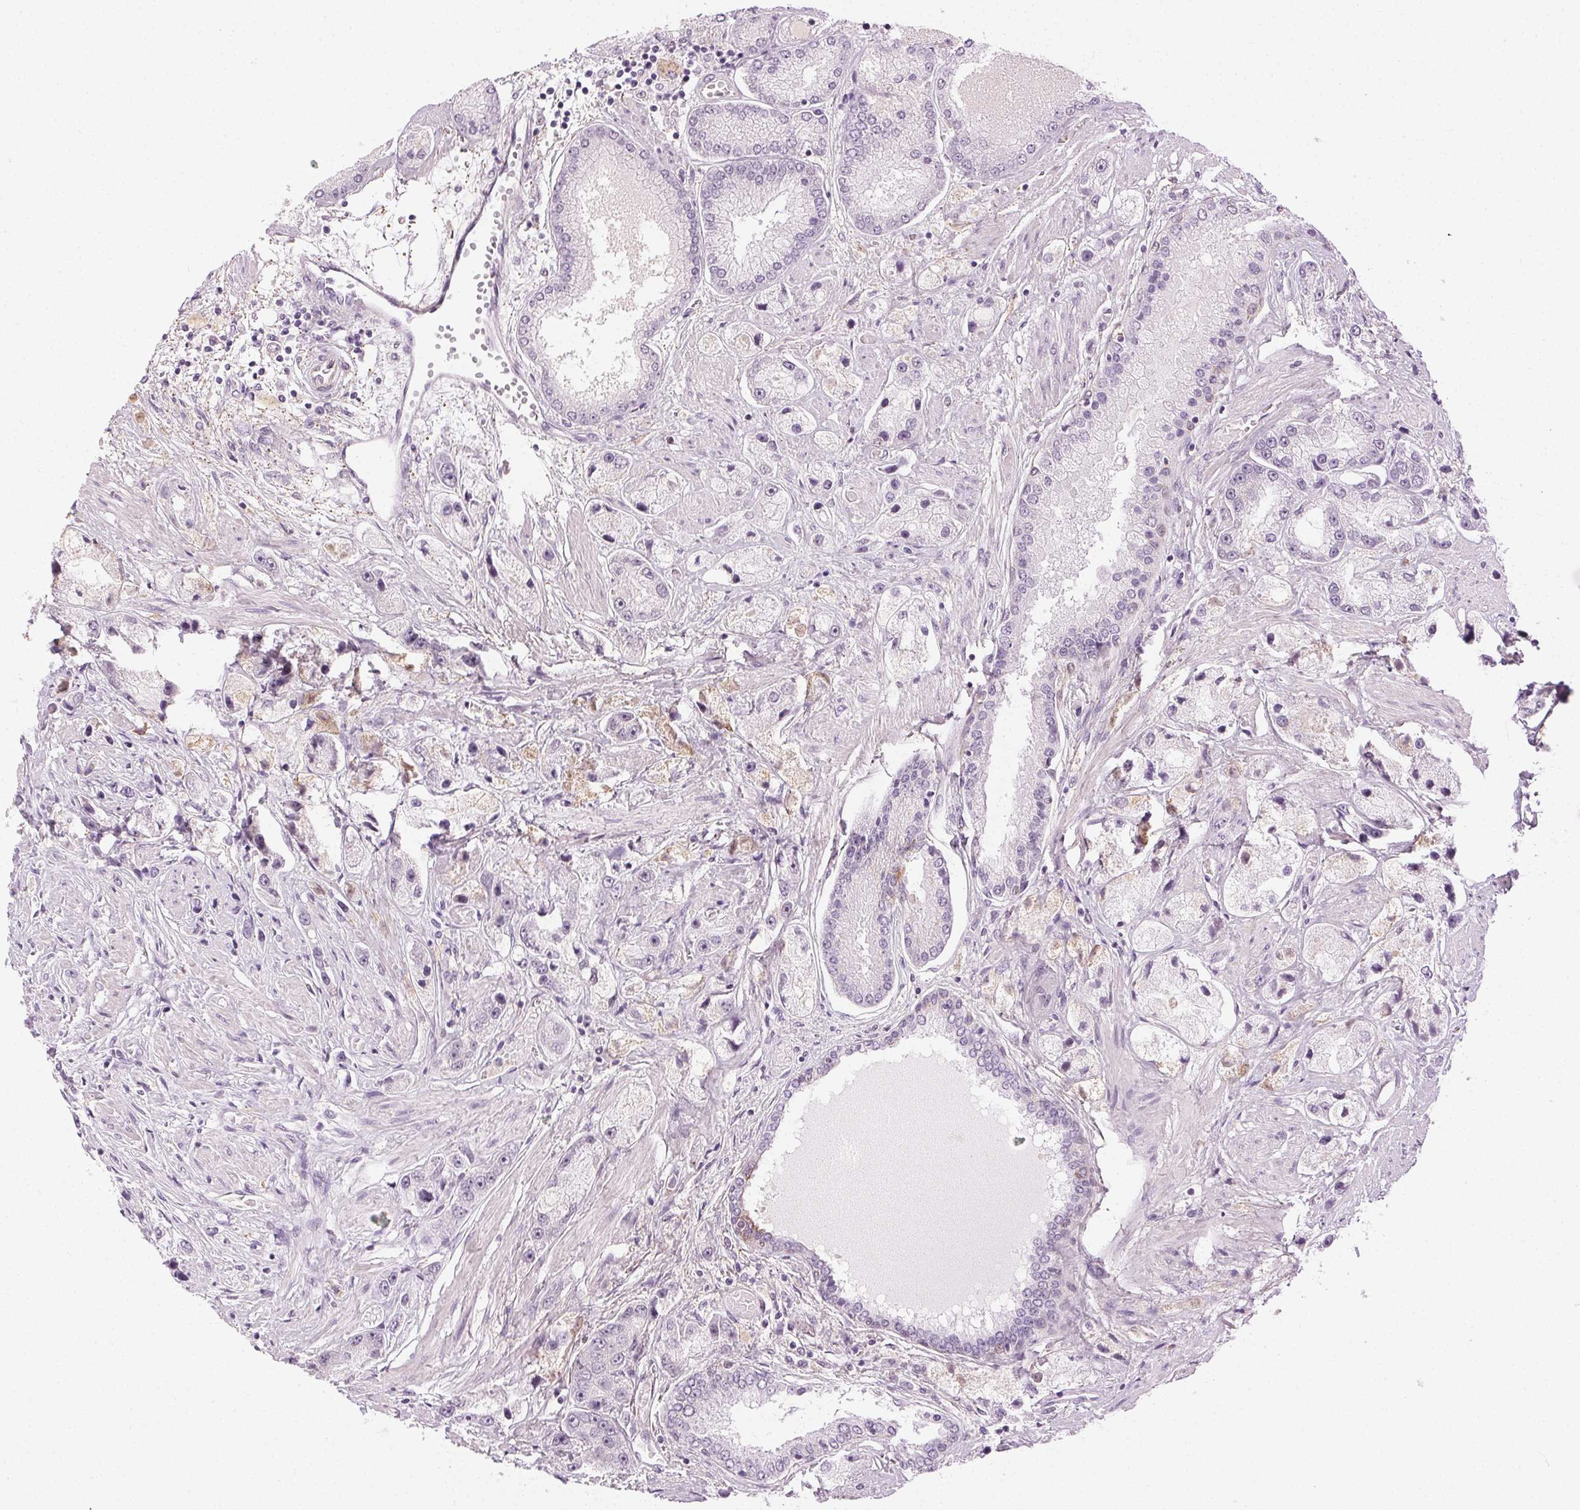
{"staining": {"intensity": "negative", "quantity": "none", "location": "none"}, "tissue": "prostate cancer", "cell_type": "Tumor cells", "image_type": "cancer", "snomed": [{"axis": "morphology", "description": "Adenocarcinoma, High grade"}, {"axis": "topography", "description": "Prostate"}], "caption": "Micrograph shows no protein staining in tumor cells of prostate cancer (adenocarcinoma (high-grade)) tissue. The staining was performed using DAB to visualize the protein expression in brown, while the nuclei were stained in blue with hematoxylin (Magnification: 20x).", "gene": "AIF1L", "patient": {"sex": "male", "age": 67}}